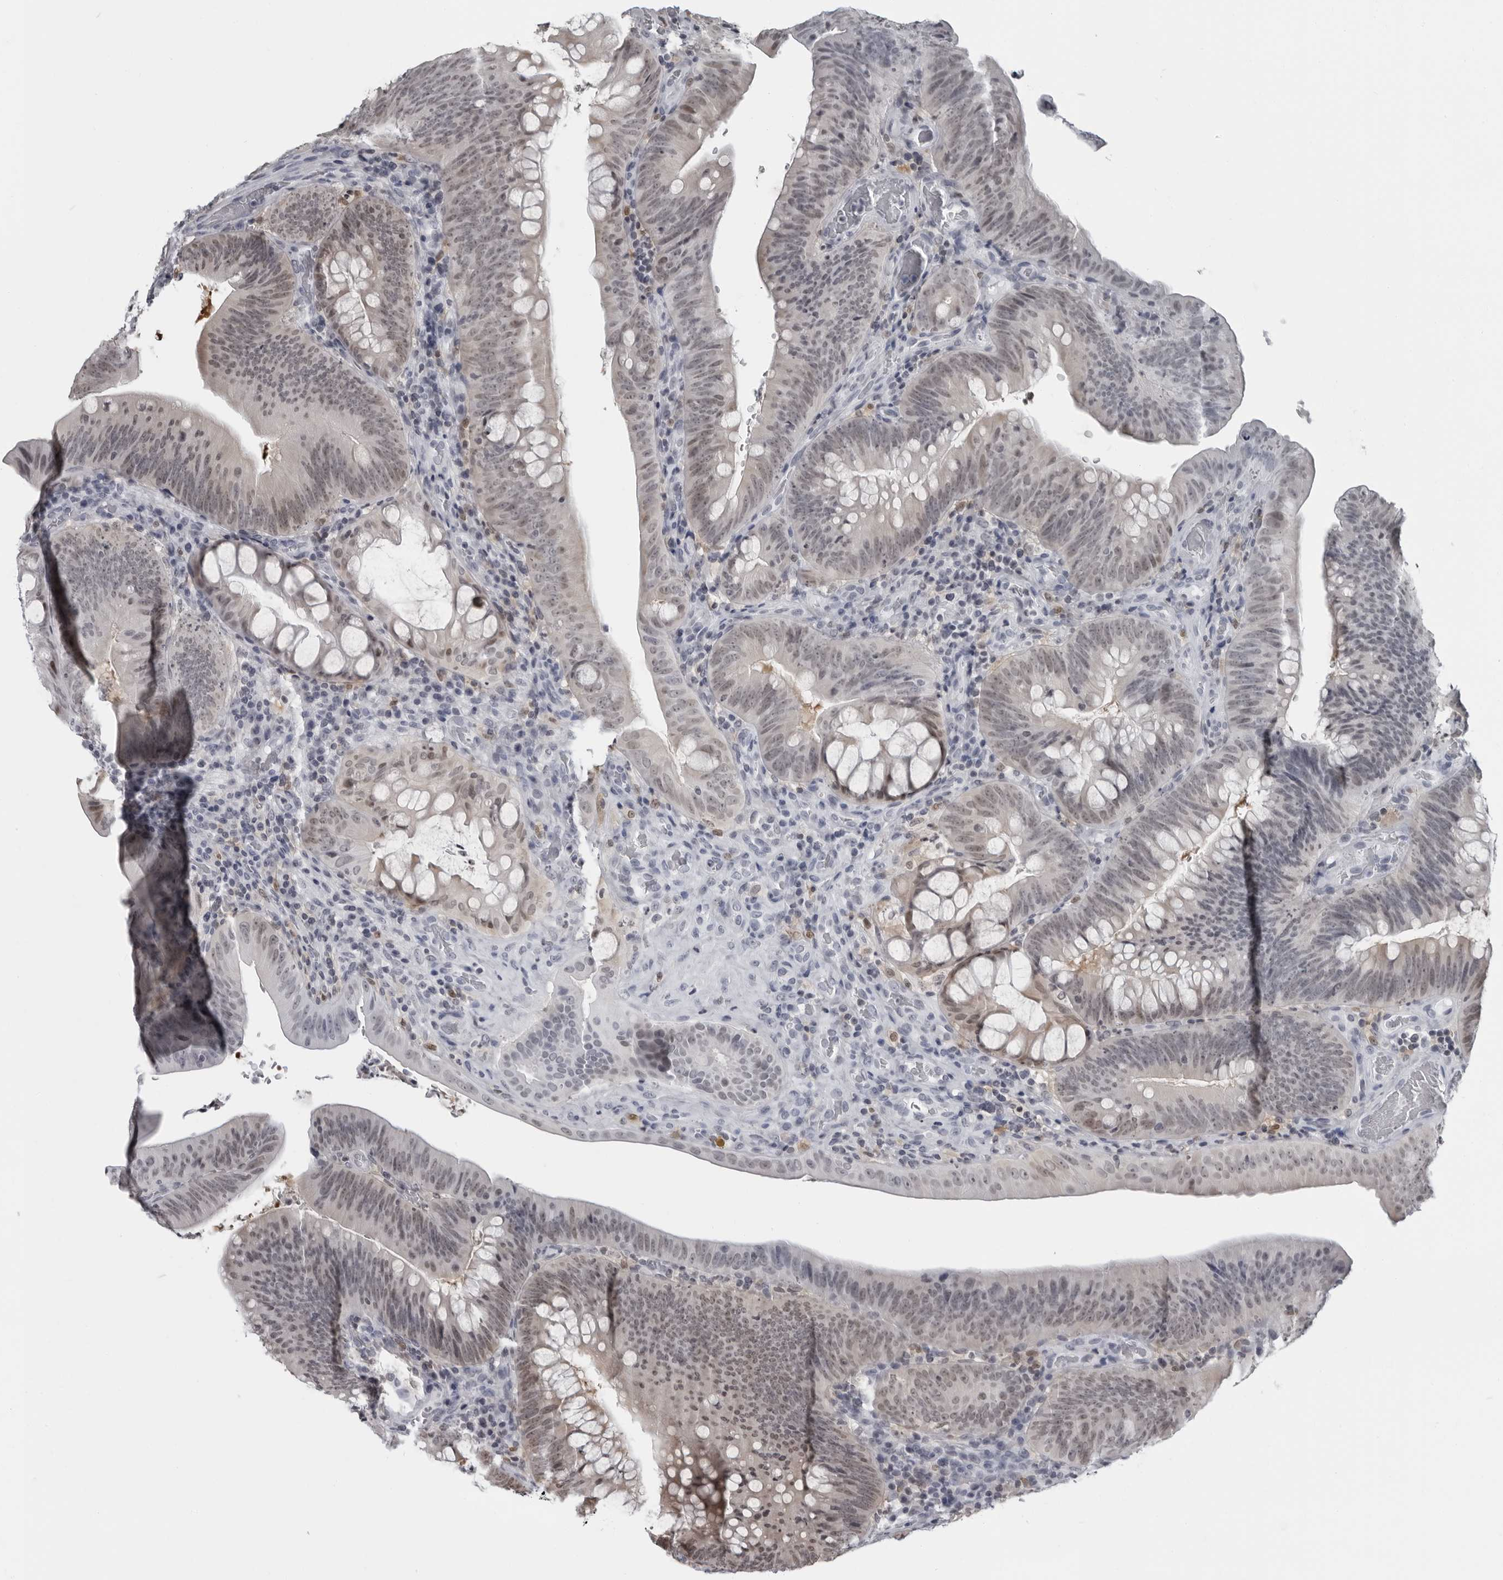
{"staining": {"intensity": "weak", "quantity": "25%-75%", "location": "nuclear"}, "tissue": "colorectal cancer", "cell_type": "Tumor cells", "image_type": "cancer", "snomed": [{"axis": "morphology", "description": "Normal tissue, NOS"}, {"axis": "topography", "description": "Colon"}], "caption": "Immunohistochemical staining of colorectal cancer shows weak nuclear protein positivity in approximately 25%-75% of tumor cells.", "gene": "LZIC", "patient": {"sex": "female", "age": 82}}